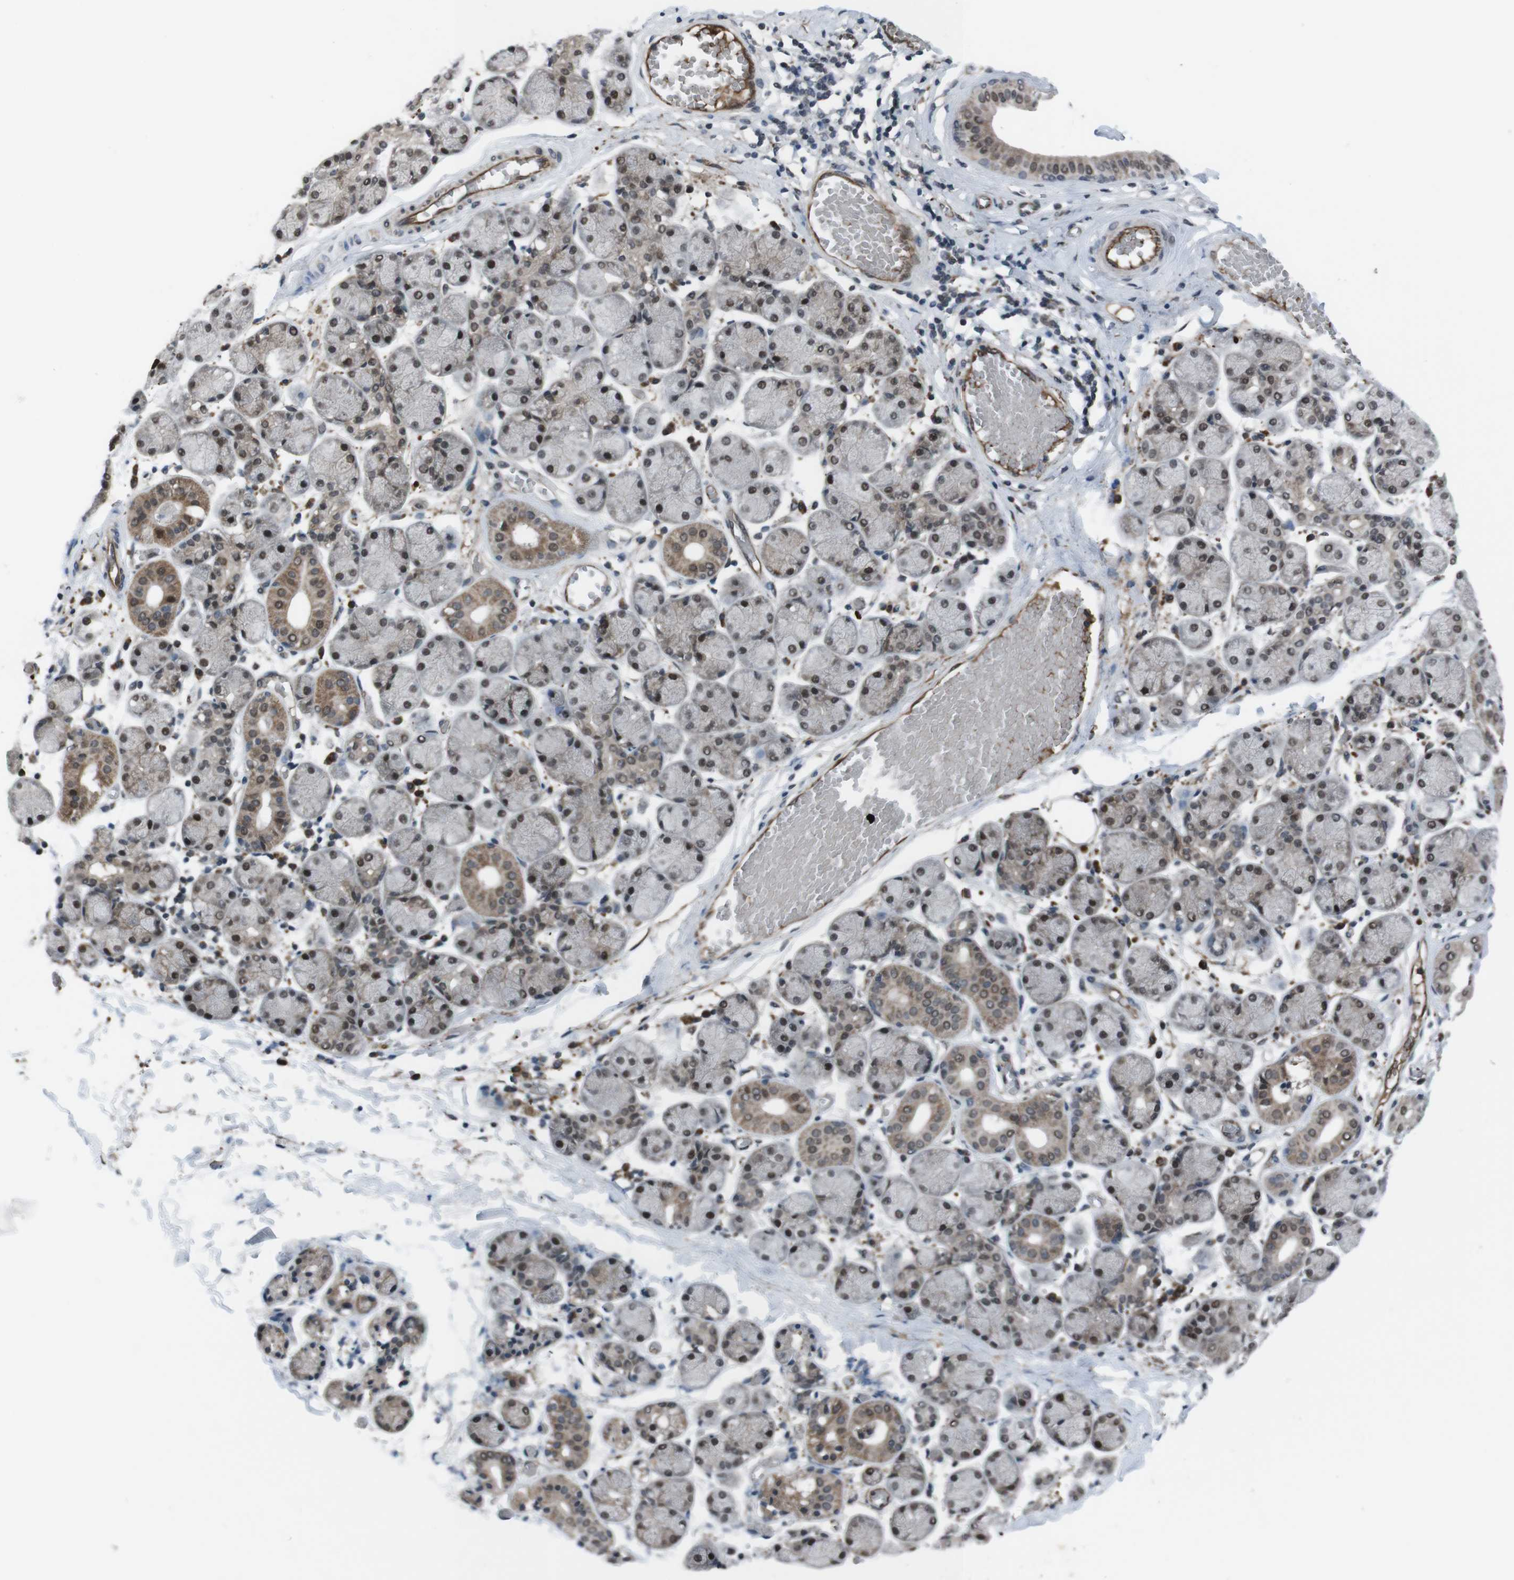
{"staining": {"intensity": "moderate", "quantity": ">75%", "location": "cytoplasmic/membranous,nuclear"}, "tissue": "salivary gland", "cell_type": "Glandular cells", "image_type": "normal", "snomed": [{"axis": "morphology", "description": "Normal tissue, NOS"}, {"axis": "topography", "description": "Salivary gland"}], "caption": "IHC staining of unremarkable salivary gland, which displays medium levels of moderate cytoplasmic/membranous,nuclear staining in approximately >75% of glandular cells indicating moderate cytoplasmic/membranous,nuclear protein staining. The staining was performed using DAB (brown) for protein detection and nuclei were counterstained in hematoxylin (blue).", "gene": "SS18L1", "patient": {"sex": "female", "age": 24}}